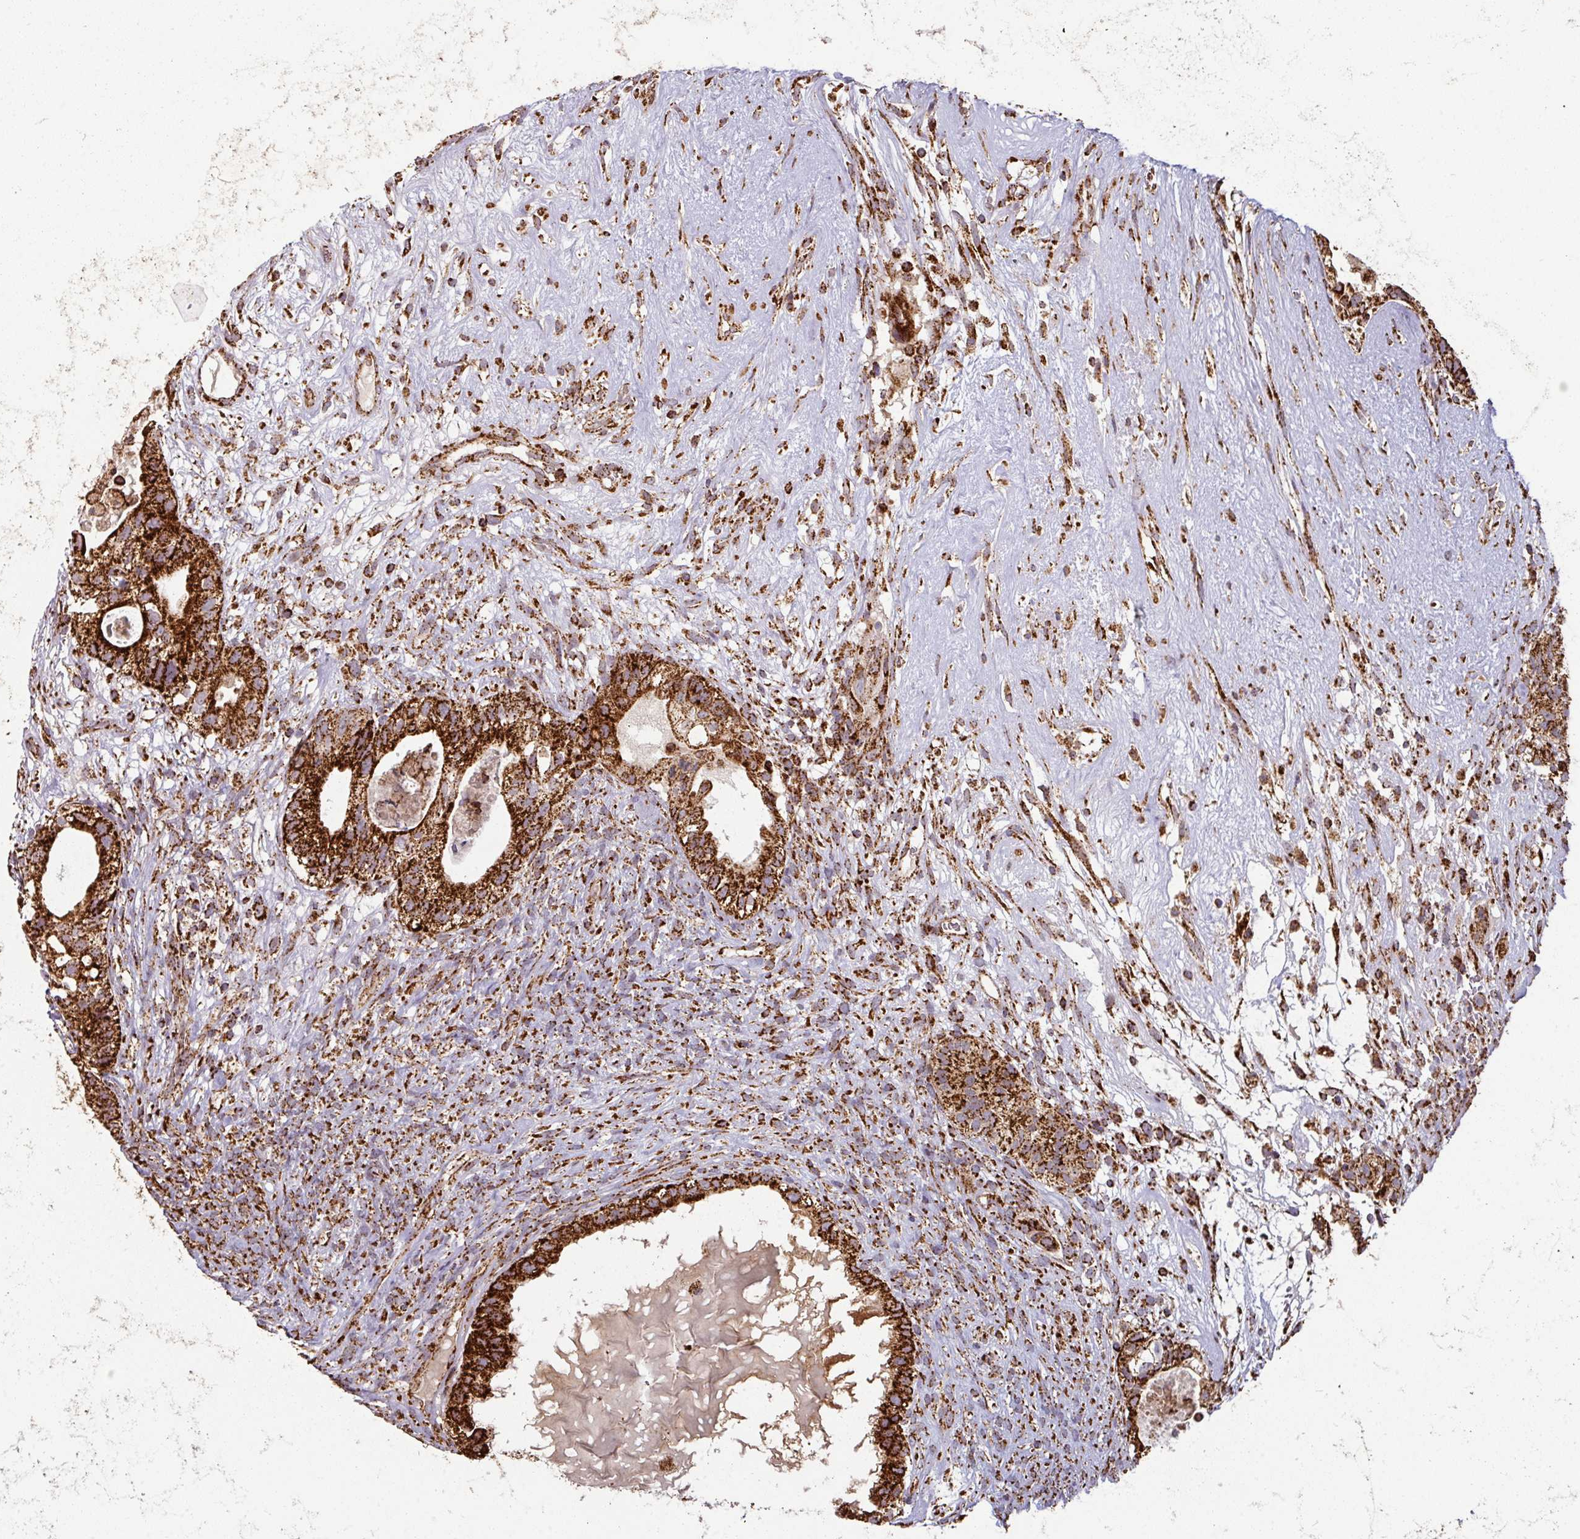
{"staining": {"intensity": "strong", "quantity": ">75%", "location": "cytoplasmic/membranous"}, "tissue": "testis cancer", "cell_type": "Tumor cells", "image_type": "cancer", "snomed": [{"axis": "morphology", "description": "Seminoma, NOS"}, {"axis": "morphology", "description": "Carcinoma, Embryonal, NOS"}, {"axis": "topography", "description": "Testis"}], "caption": "This is a micrograph of IHC staining of embryonal carcinoma (testis), which shows strong expression in the cytoplasmic/membranous of tumor cells.", "gene": "TRAP1", "patient": {"sex": "male", "age": 41}}